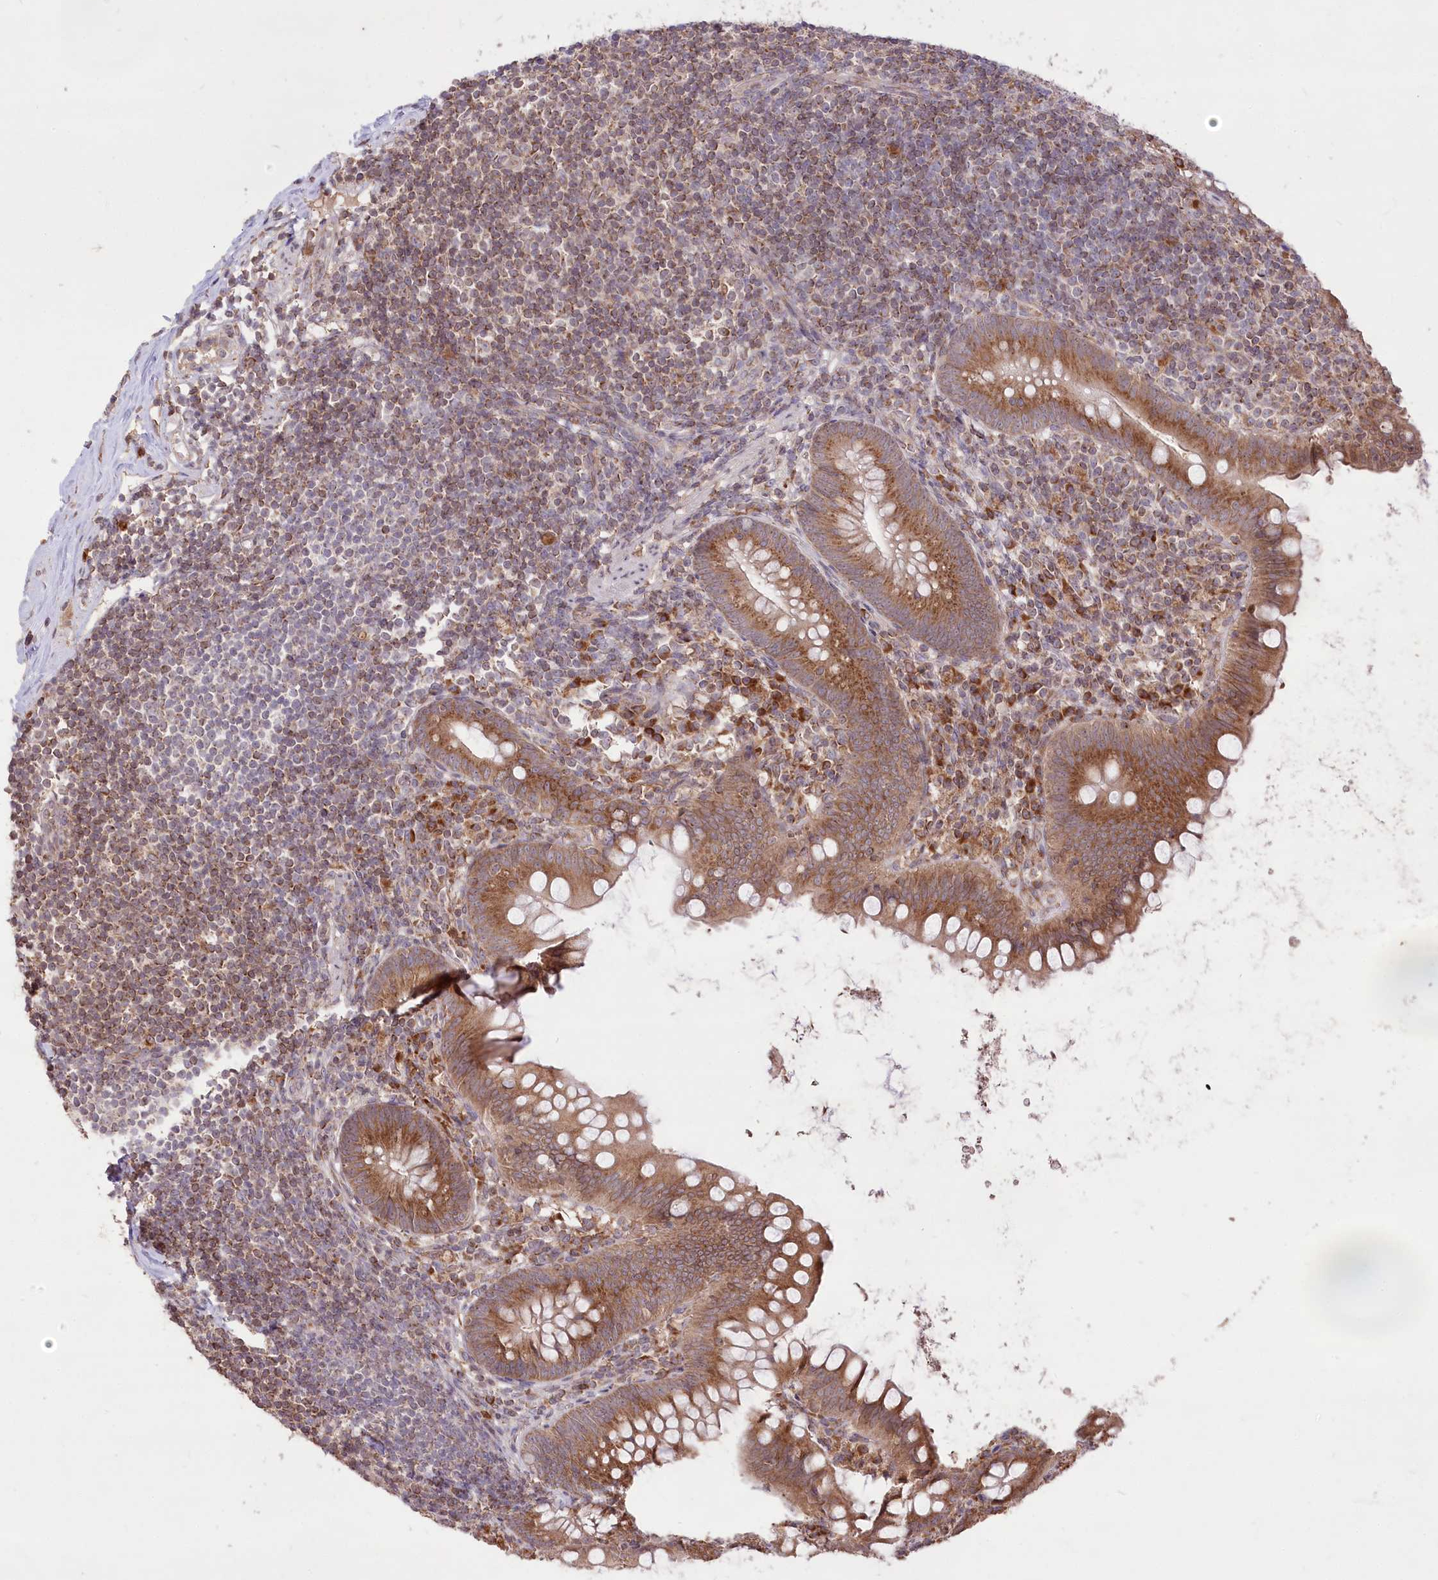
{"staining": {"intensity": "moderate", "quantity": ">75%", "location": "cytoplasmic/membranous"}, "tissue": "appendix", "cell_type": "Glandular cells", "image_type": "normal", "snomed": [{"axis": "morphology", "description": "Normal tissue, NOS"}, {"axis": "topography", "description": "Appendix"}], "caption": "Unremarkable appendix exhibits moderate cytoplasmic/membranous expression in approximately >75% of glandular cells, visualized by immunohistochemistry.", "gene": "STT3B", "patient": {"sex": "female", "age": 62}}